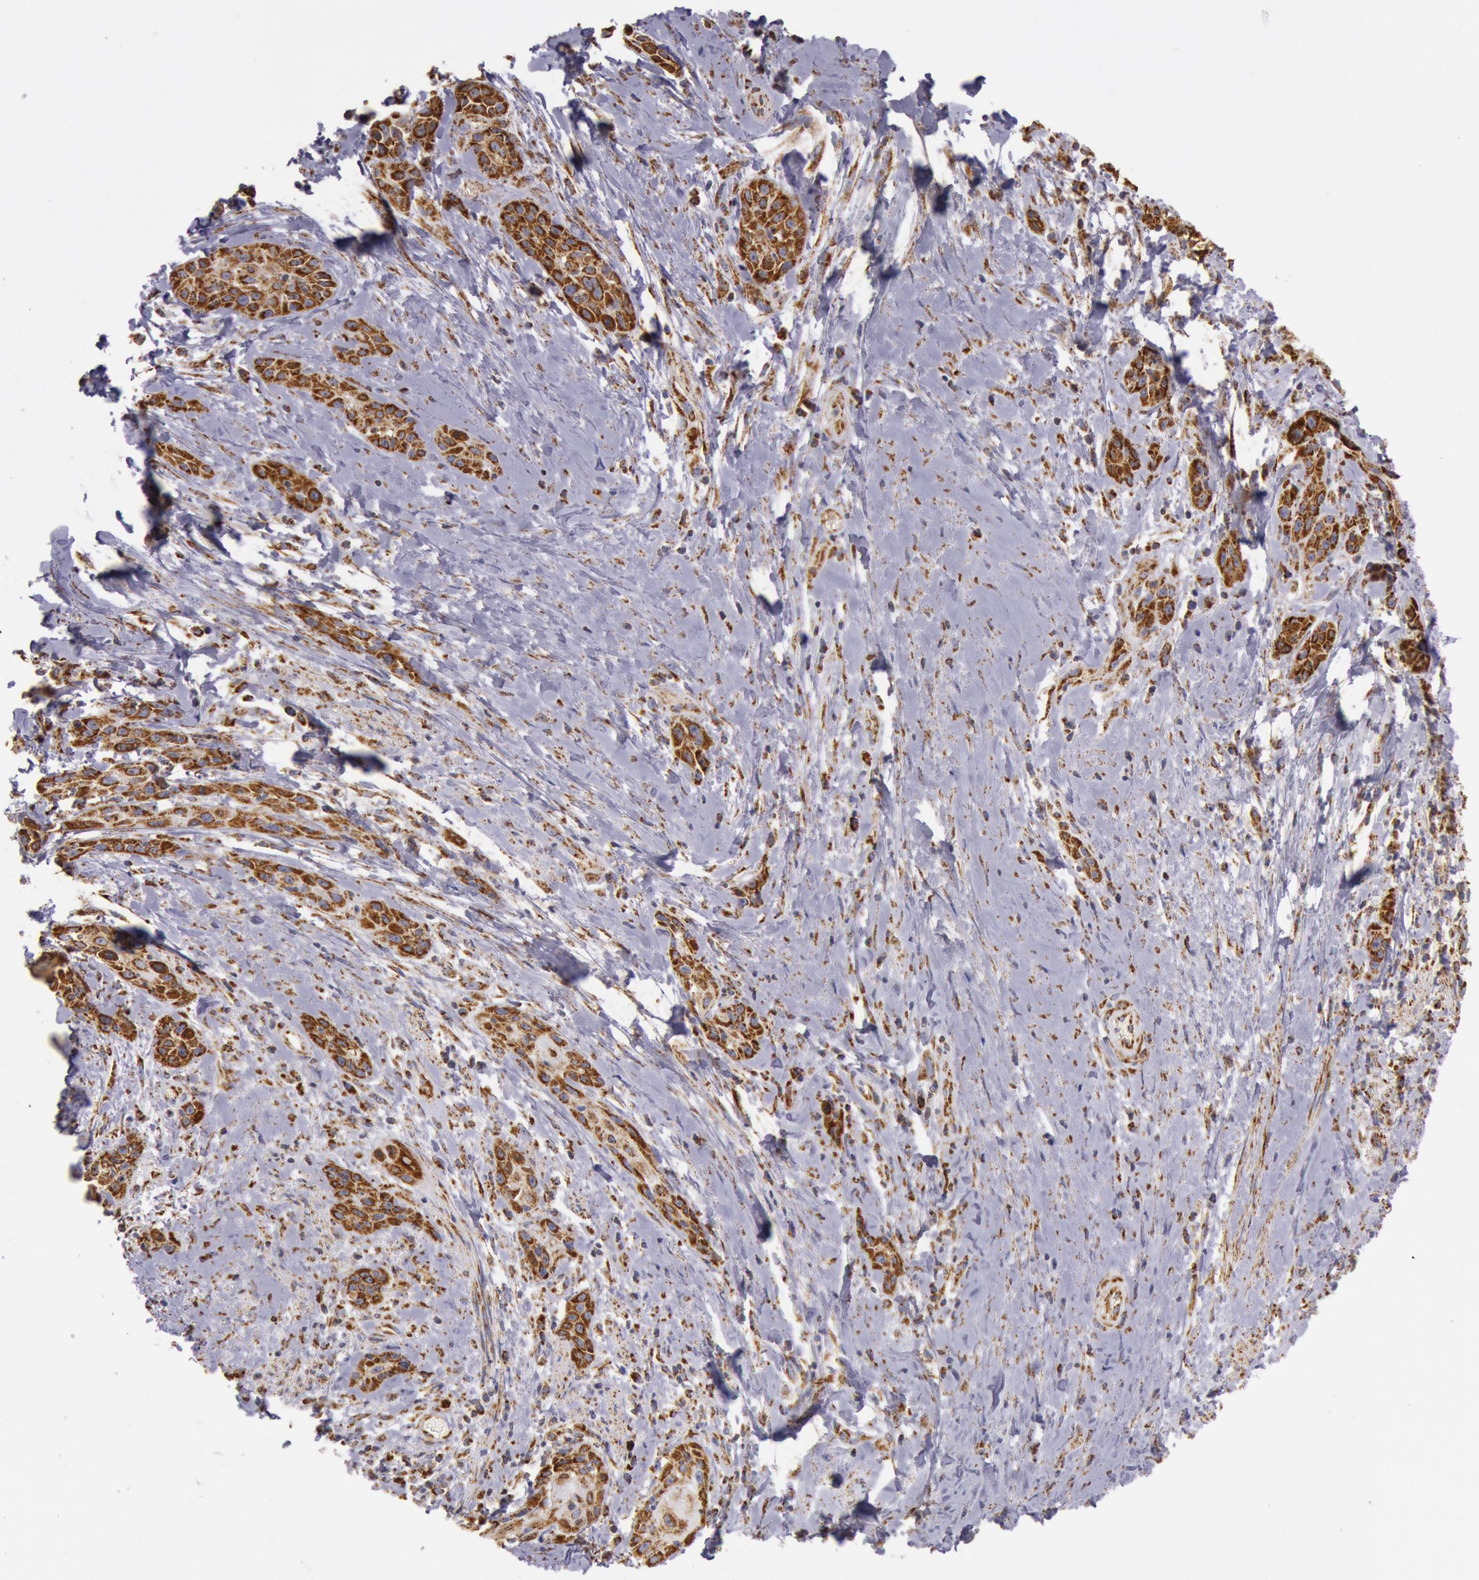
{"staining": {"intensity": "strong", "quantity": ">75%", "location": "cytoplasmic/membranous"}, "tissue": "skin cancer", "cell_type": "Tumor cells", "image_type": "cancer", "snomed": [{"axis": "morphology", "description": "Squamous cell carcinoma, NOS"}, {"axis": "topography", "description": "Skin"}, {"axis": "topography", "description": "Anal"}], "caption": "Skin cancer (squamous cell carcinoma) tissue reveals strong cytoplasmic/membranous positivity in about >75% of tumor cells", "gene": "CYC1", "patient": {"sex": "male", "age": 64}}